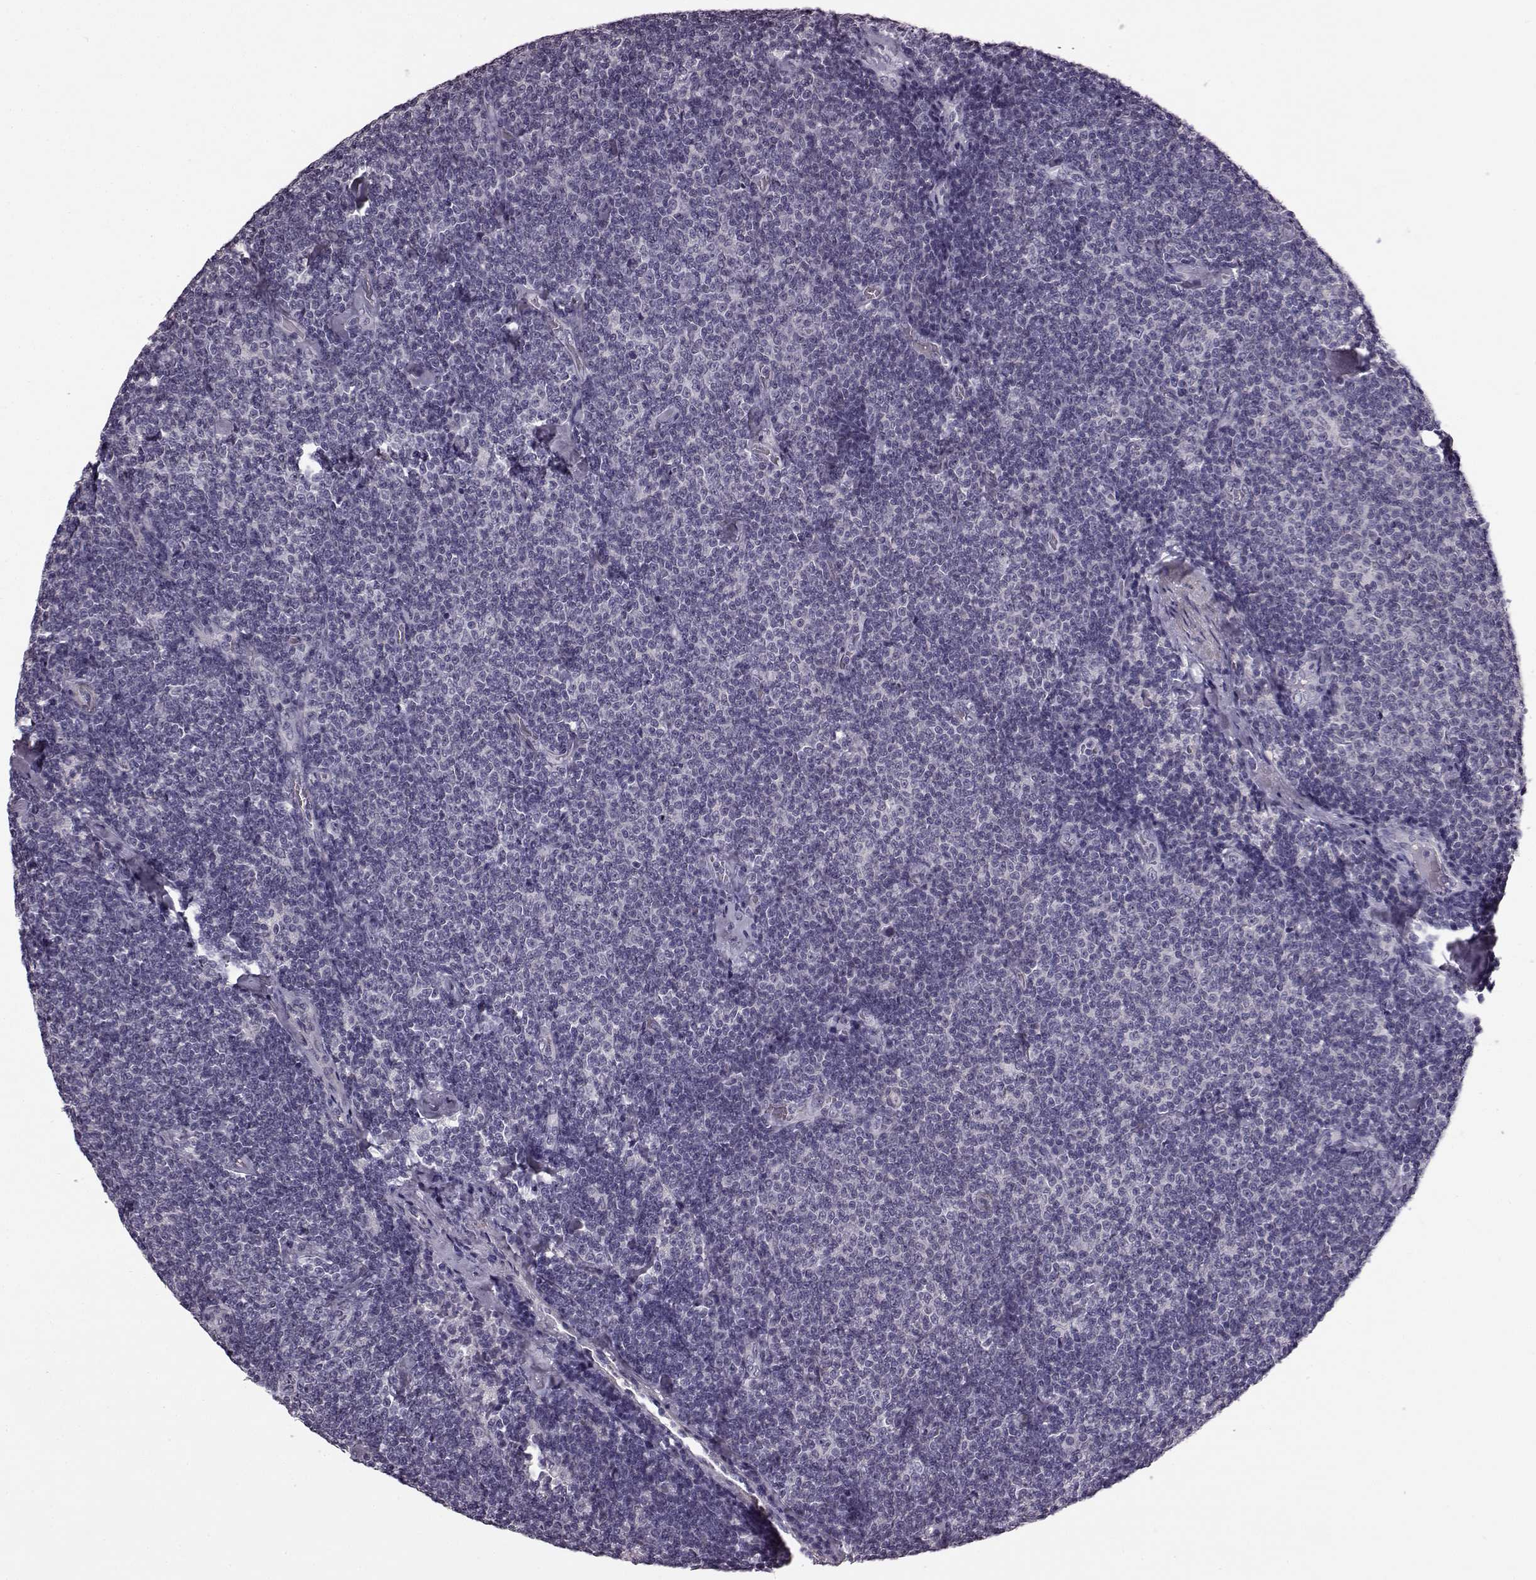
{"staining": {"intensity": "negative", "quantity": "none", "location": "none"}, "tissue": "lymphoma", "cell_type": "Tumor cells", "image_type": "cancer", "snomed": [{"axis": "morphology", "description": "Malignant lymphoma, non-Hodgkin's type, Low grade"}, {"axis": "topography", "description": "Lymph node"}], "caption": "Immunohistochemistry image of human lymphoma stained for a protein (brown), which displays no positivity in tumor cells. Nuclei are stained in blue.", "gene": "SLCO3A1", "patient": {"sex": "male", "age": 81}}